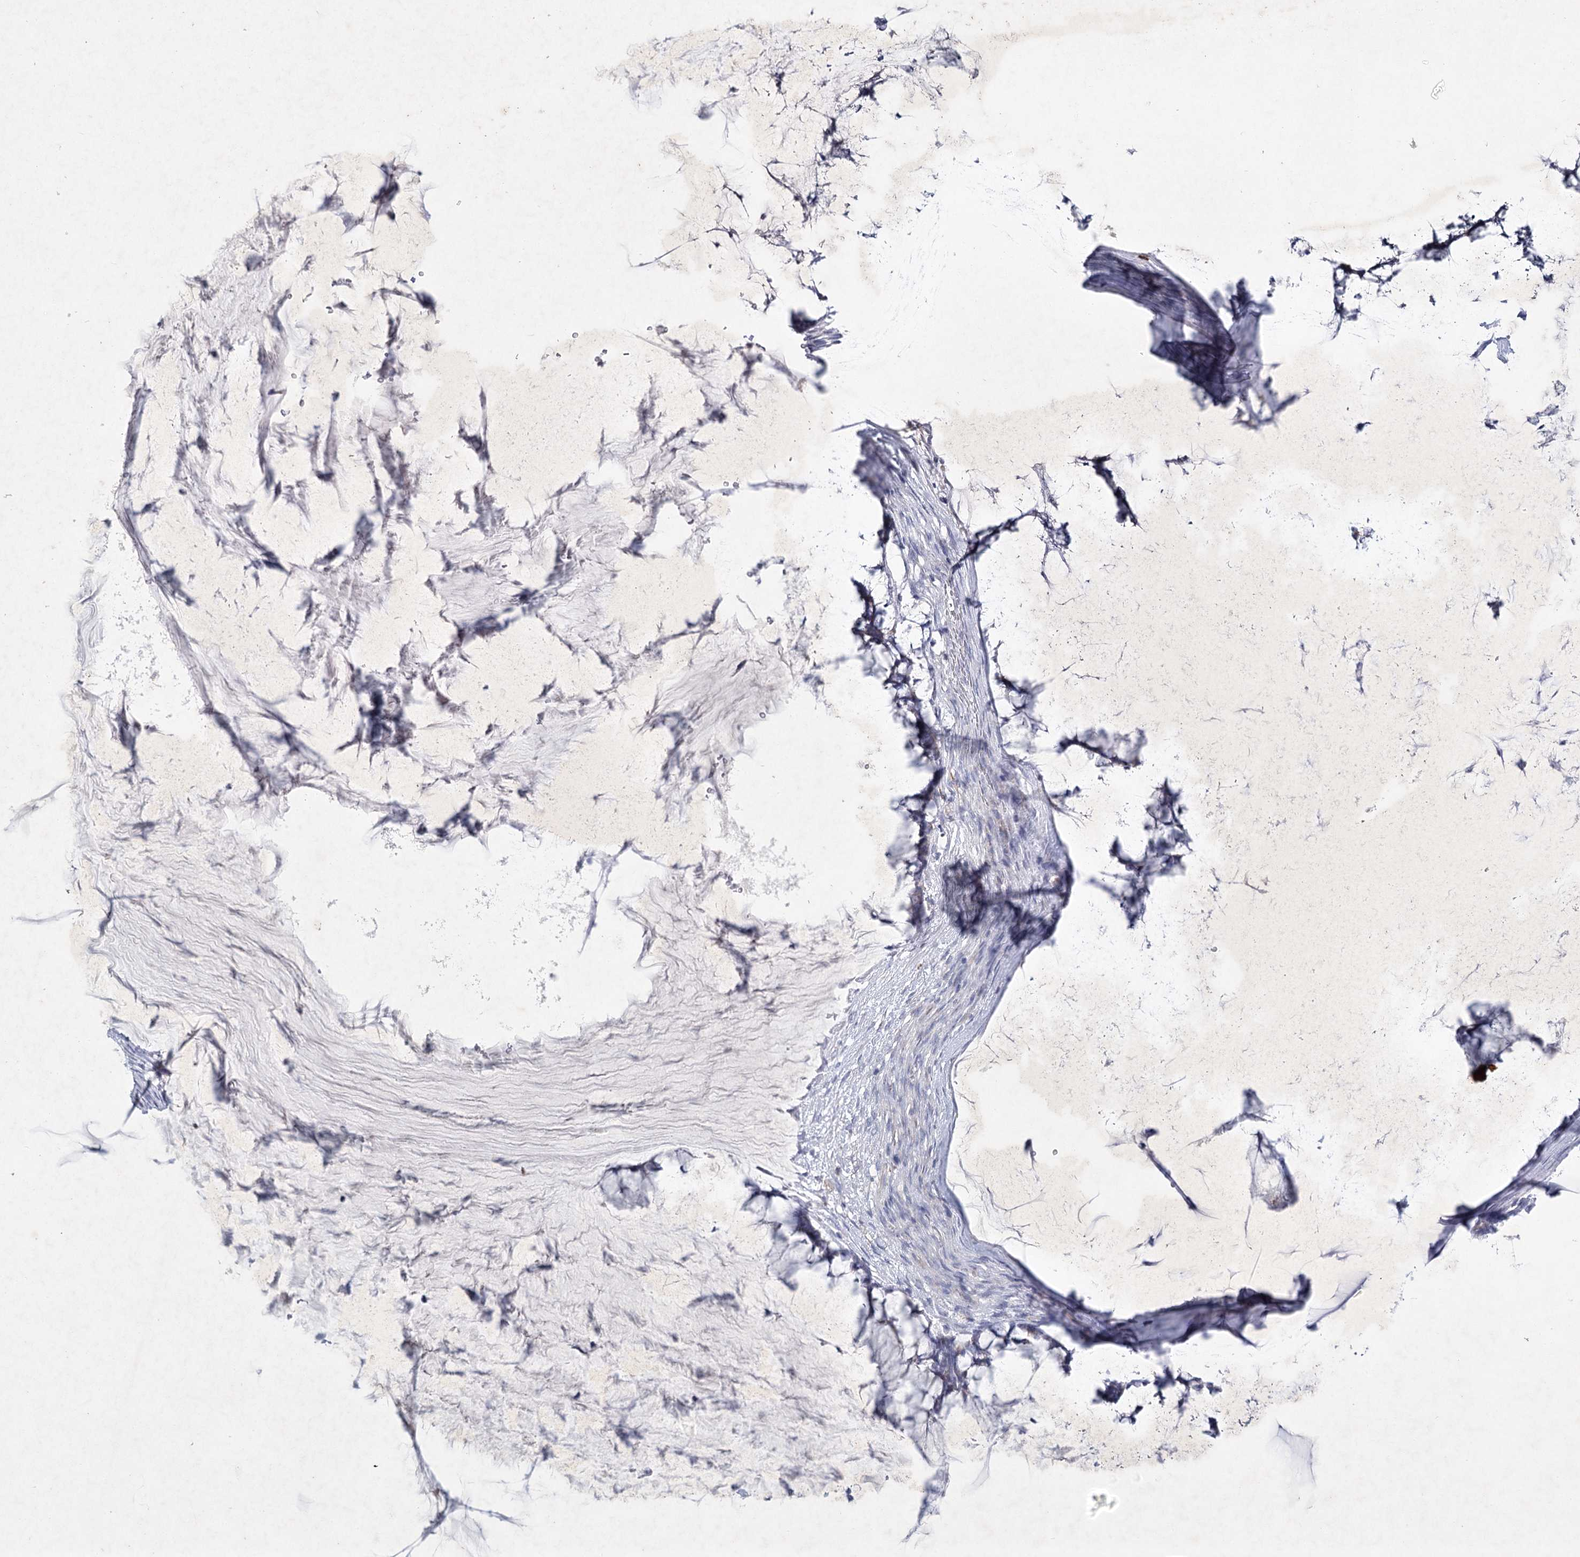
{"staining": {"intensity": "negative", "quantity": "none", "location": "none"}, "tissue": "ovarian cancer", "cell_type": "Tumor cells", "image_type": "cancer", "snomed": [{"axis": "morphology", "description": "Cystadenocarcinoma, mucinous, NOS"}, {"axis": "topography", "description": "Ovary"}], "caption": "This is an immunohistochemistry micrograph of human ovarian cancer. There is no expression in tumor cells.", "gene": "MAP3K13", "patient": {"sex": "female", "age": 42}}